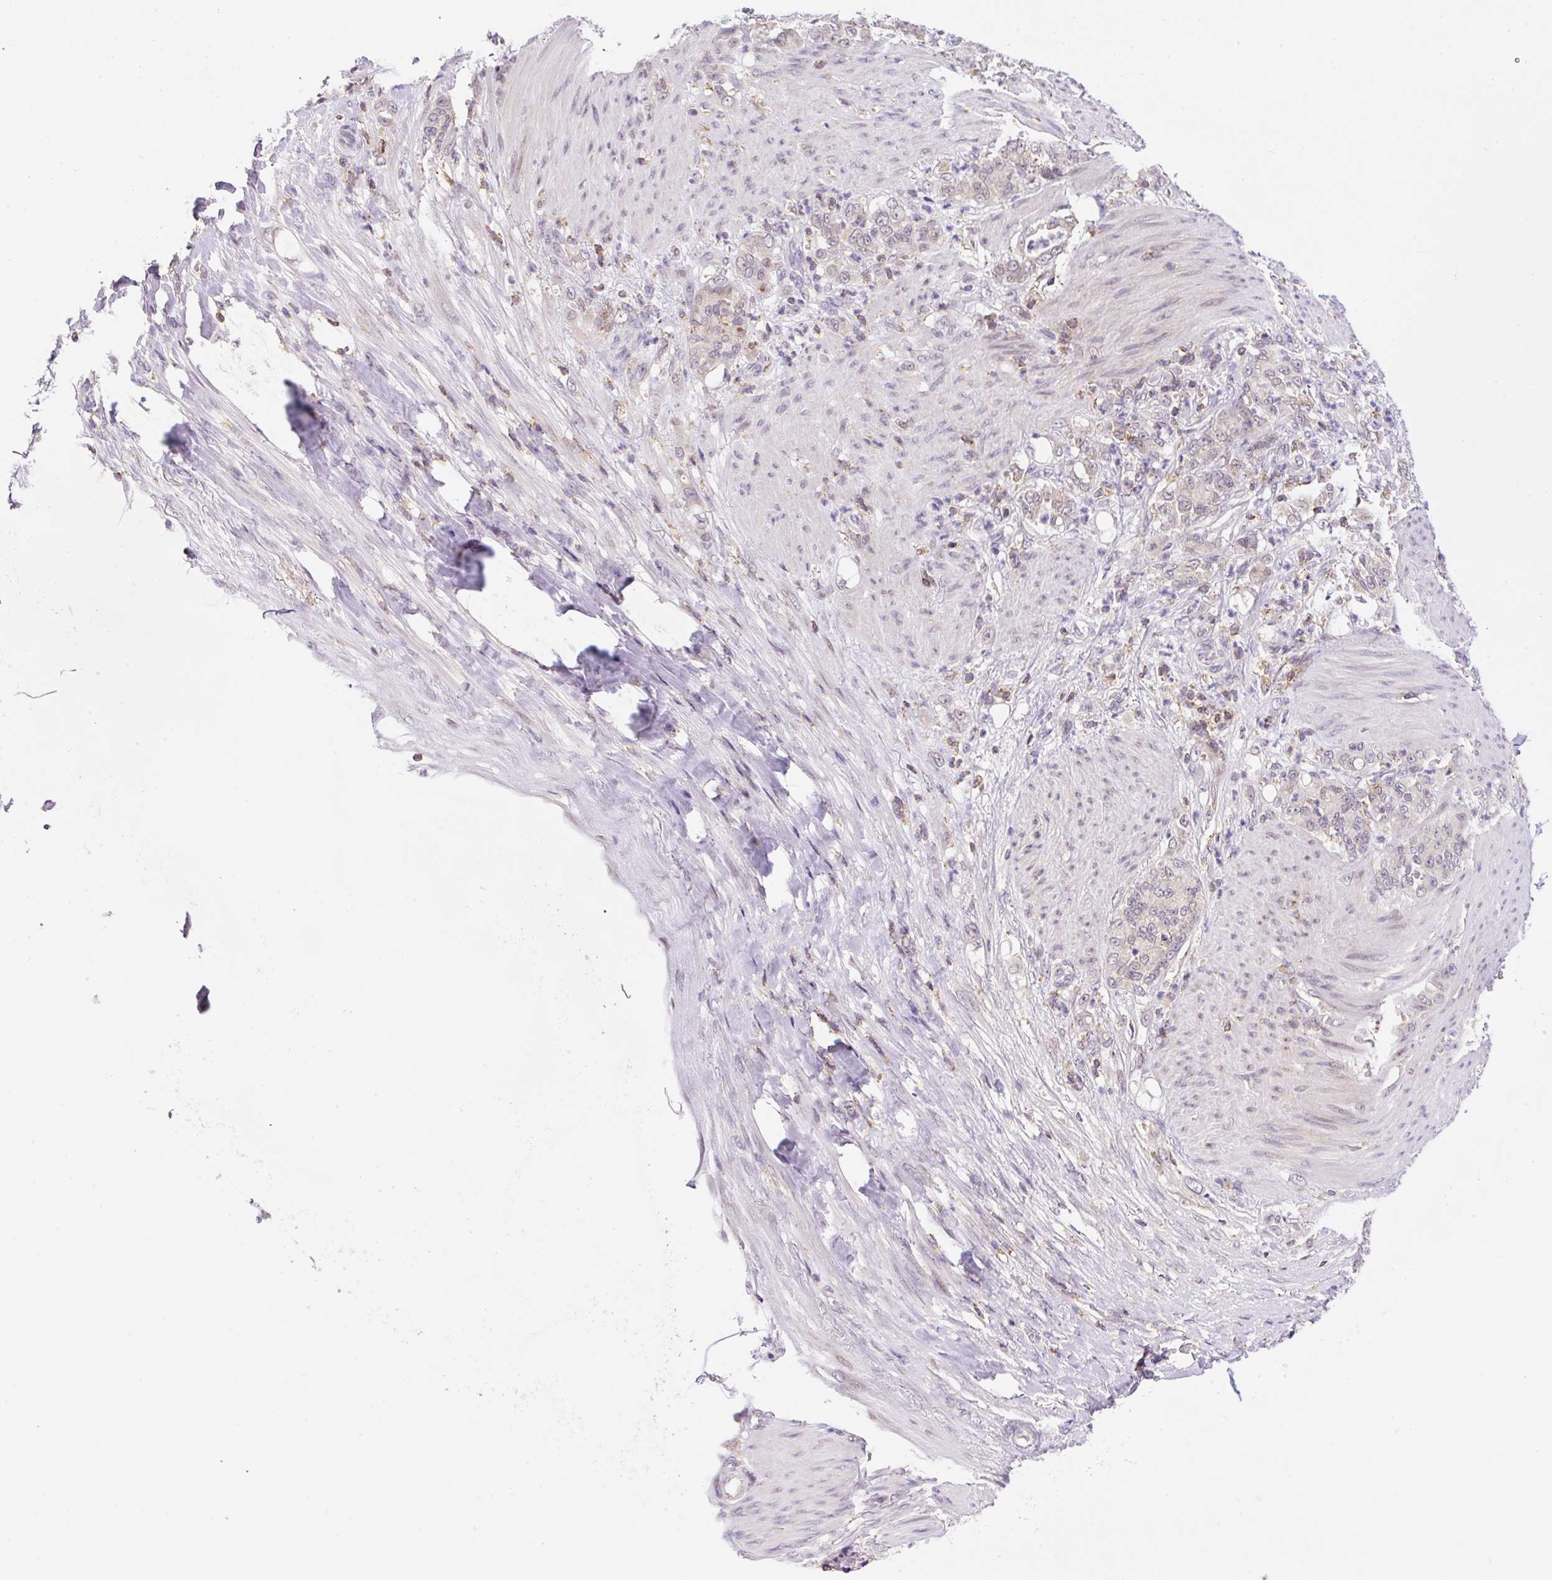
{"staining": {"intensity": "negative", "quantity": "none", "location": "none"}, "tissue": "stomach cancer", "cell_type": "Tumor cells", "image_type": "cancer", "snomed": [{"axis": "morphology", "description": "Adenocarcinoma, NOS"}, {"axis": "topography", "description": "Stomach"}], "caption": "Immunohistochemistry of human stomach cancer (adenocarcinoma) exhibits no staining in tumor cells.", "gene": "CARD11", "patient": {"sex": "female", "age": 79}}